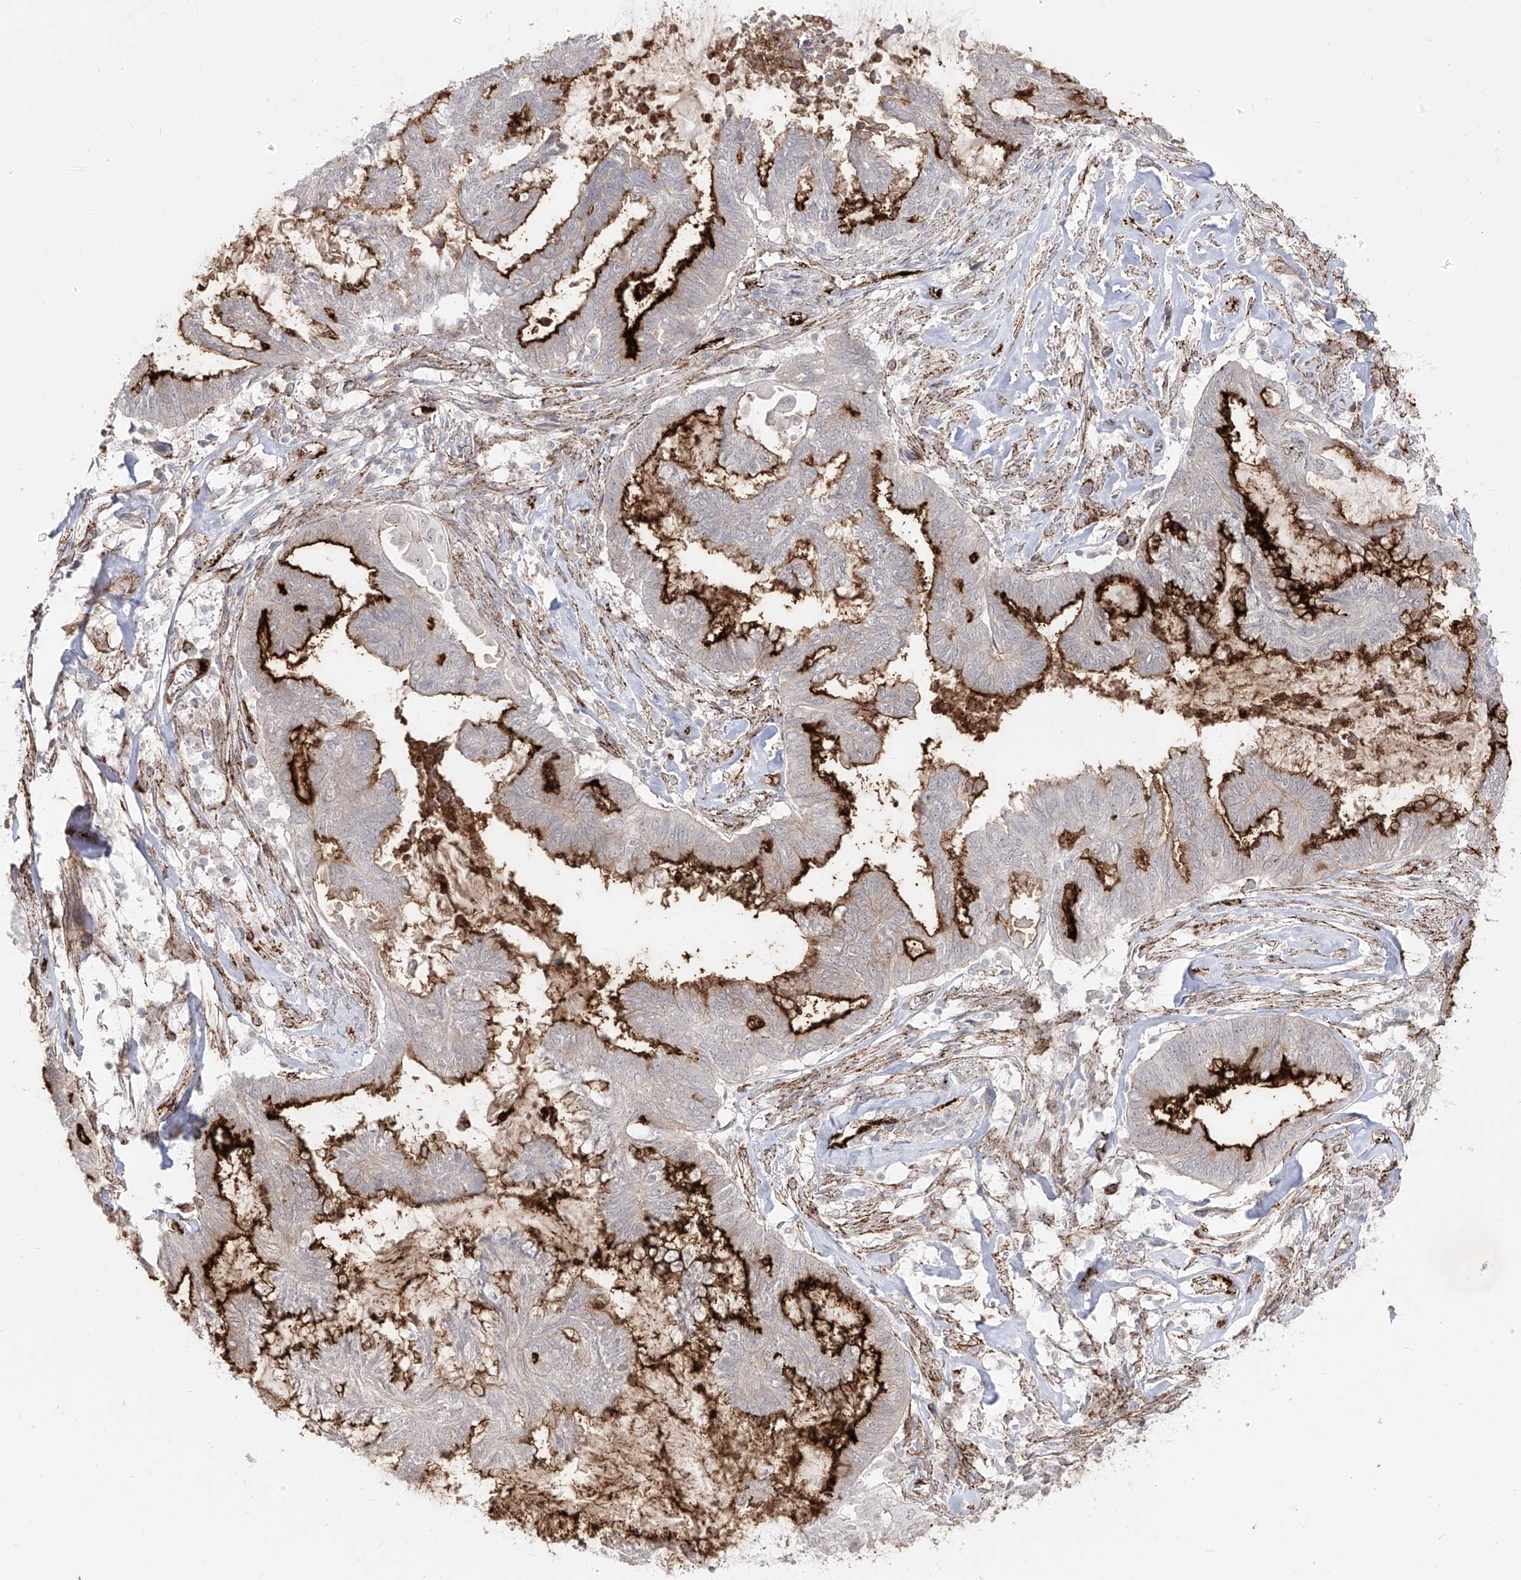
{"staining": {"intensity": "strong", "quantity": "25%-75%", "location": "cytoplasmic/membranous"}, "tissue": "endometrial cancer", "cell_type": "Tumor cells", "image_type": "cancer", "snomed": [{"axis": "morphology", "description": "Adenocarcinoma, NOS"}, {"axis": "topography", "description": "Endometrium"}], "caption": "Protein positivity by immunohistochemistry (IHC) exhibits strong cytoplasmic/membranous positivity in about 25%-75% of tumor cells in endometrial cancer (adenocarcinoma). (Brightfield microscopy of DAB IHC at high magnification).", "gene": "ZGRF1", "patient": {"sex": "female", "age": 86}}